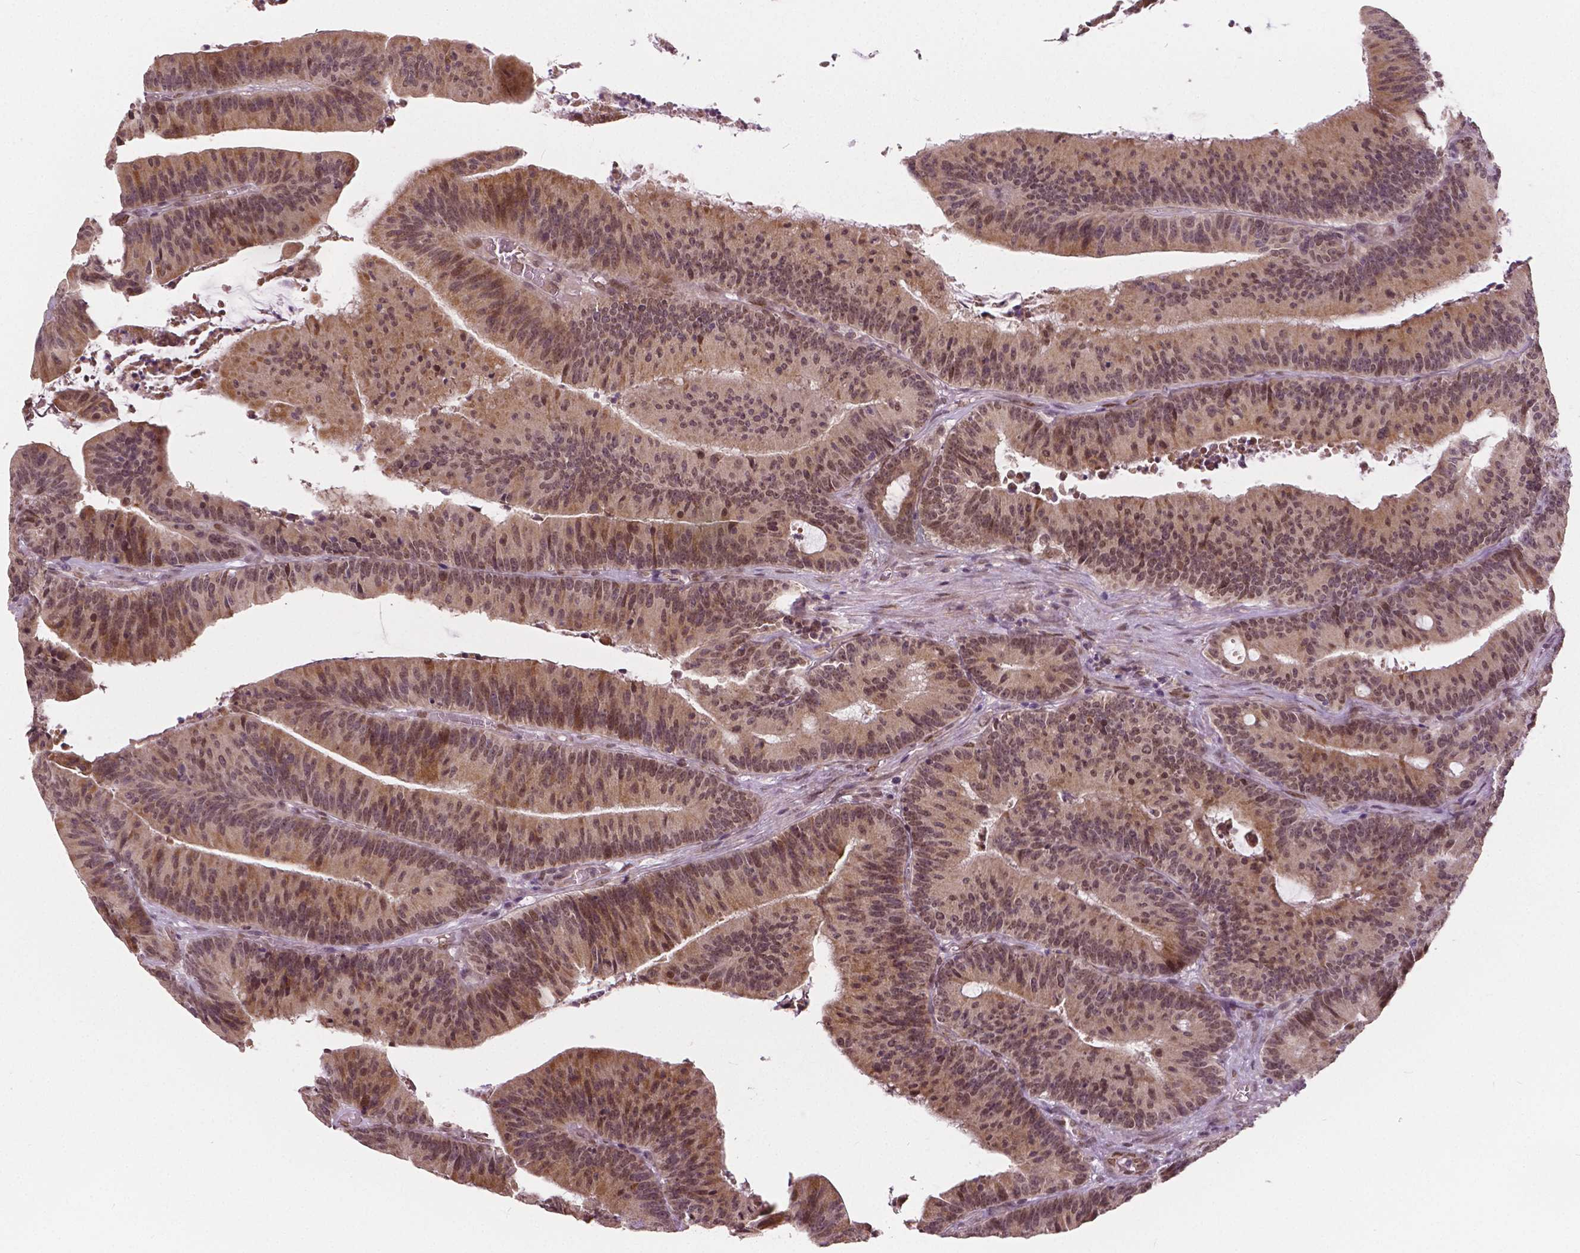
{"staining": {"intensity": "weak", "quantity": "25%-75%", "location": "nuclear"}, "tissue": "colorectal cancer", "cell_type": "Tumor cells", "image_type": "cancer", "snomed": [{"axis": "morphology", "description": "Adenocarcinoma, NOS"}, {"axis": "topography", "description": "Colon"}], "caption": "Brown immunohistochemical staining in colorectal cancer (adenocarcinoma) displays weak nuclear expression in approximately 25%-75% of tumor cells. The staining was performed using DAB, with brown indicating positive protein expression. Nuclei are stained blue with hematoxylin.", "gene": "HMBOX1", "patient": {"sex": "female", "age": 78}}